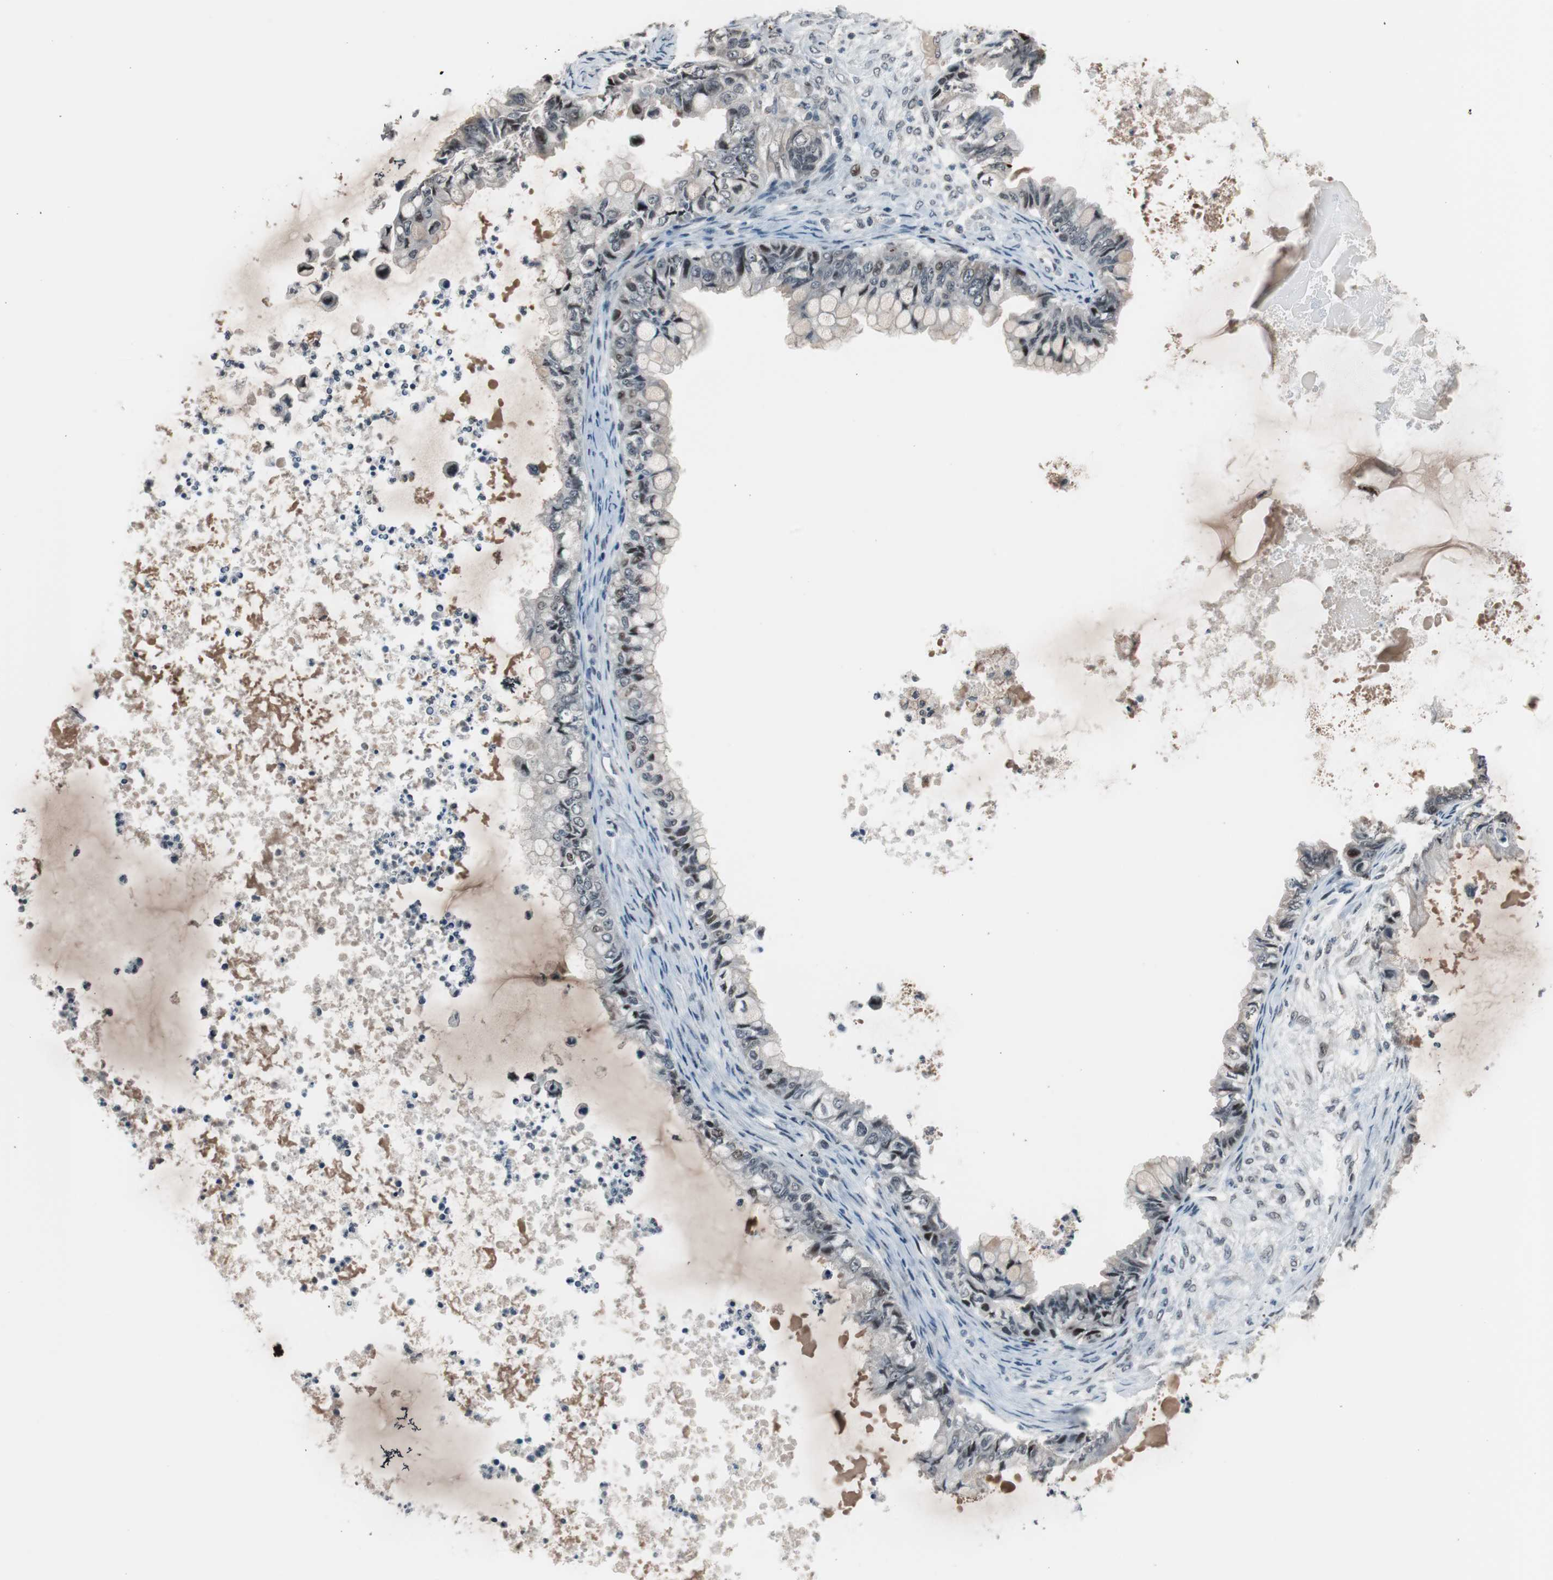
{"staining": {"intensity": "moderate", "quantity": "<25%", "location": "nuclear"}, "tissue": "ovarian cancer", "cell_type": "Tumor cells", "image_type": "cancer", "snomed": [{"axis": "morphology", "description": "Cystadenocarcinoma, mucinous, NOS"}, {"axis": "topography", "description": "Ovary"}], "caption": "Human ovarian cancer stained with a brown dye shows moderate nuclear positive expression in approximately <25% of tumor cells.", "gene": "BOLA1", "patient": {"sex": "female", "age": 80}}